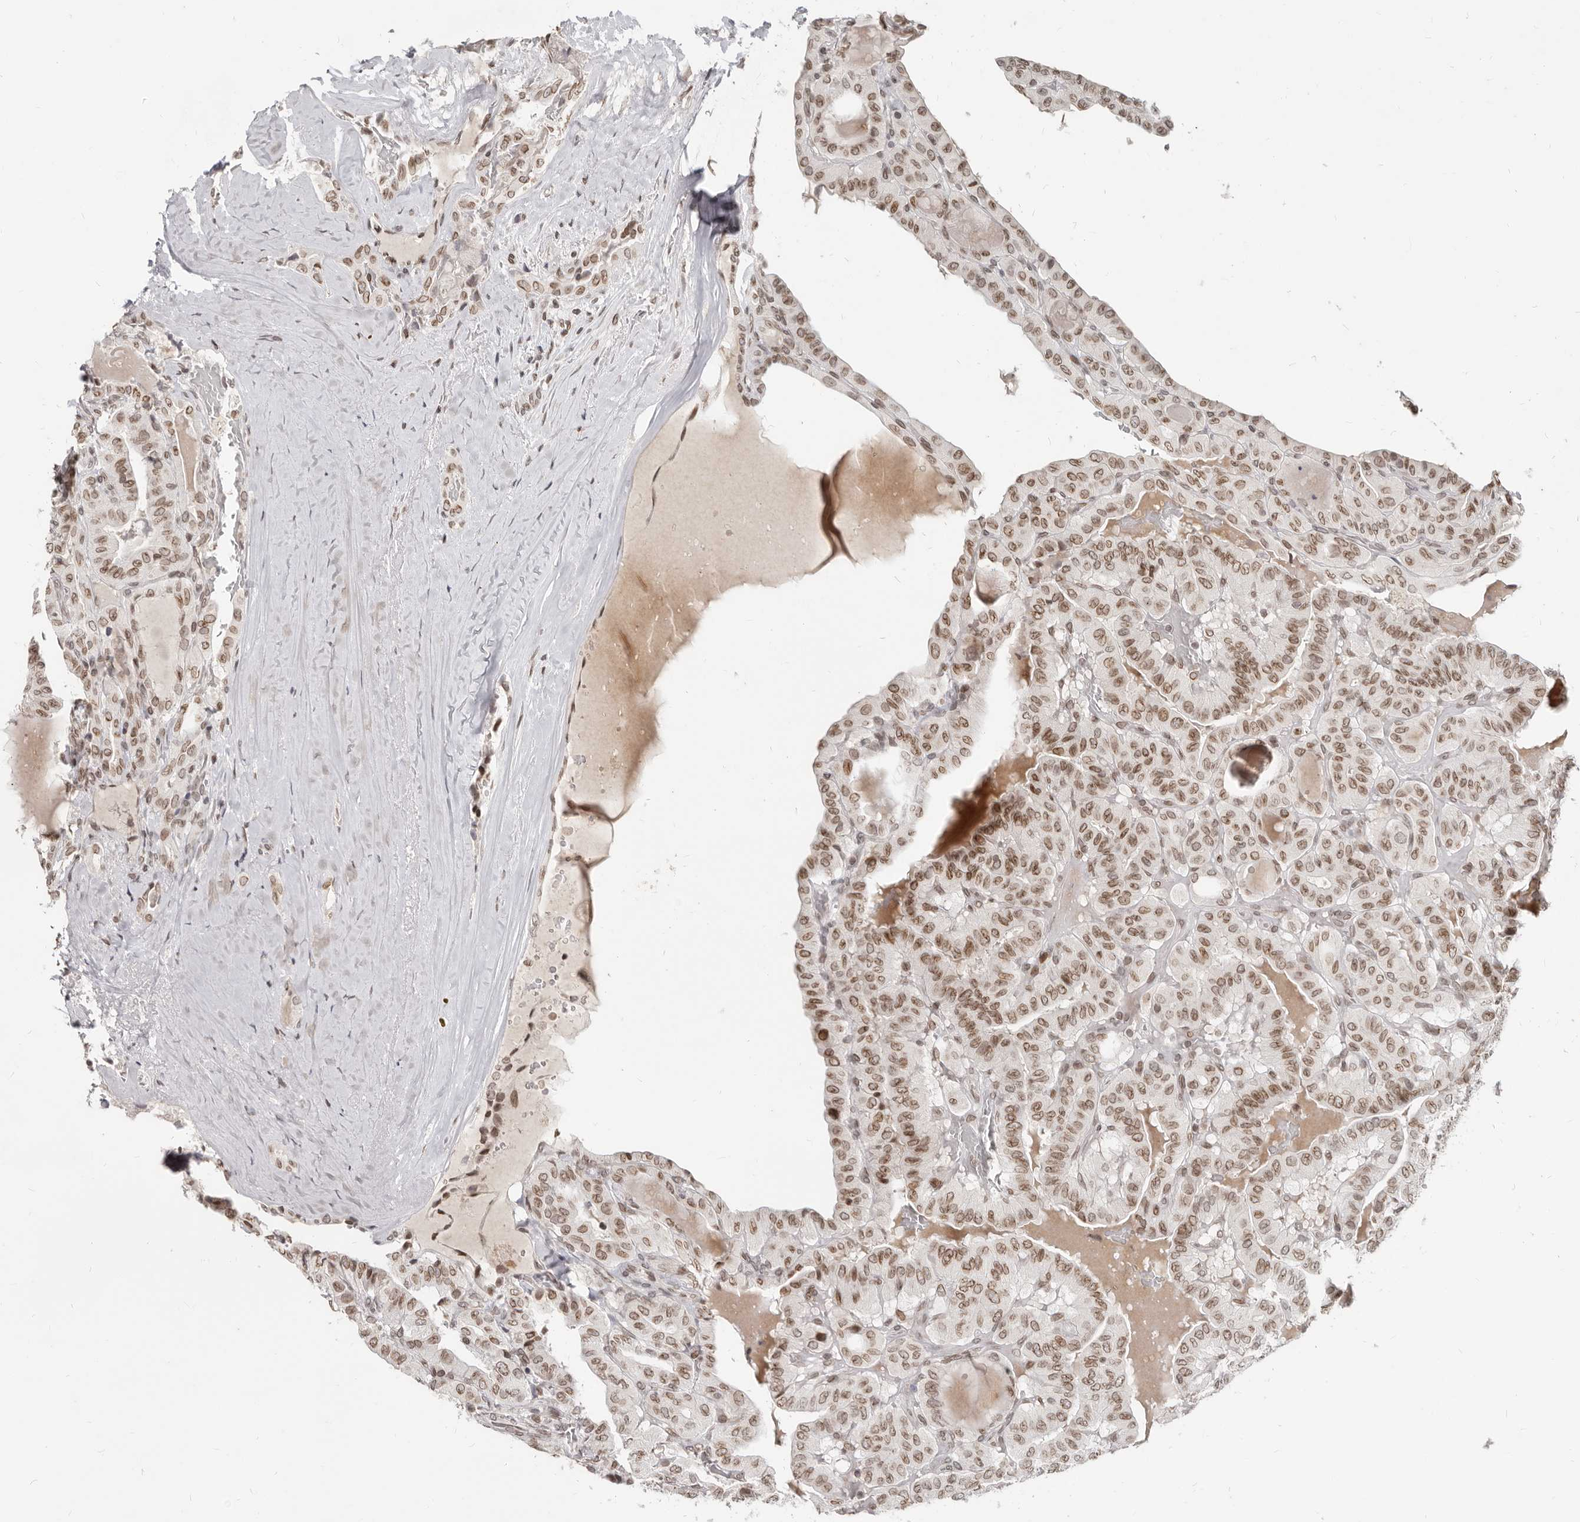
{"staining": {"intensity": "moderate", "quantity": ">75%", "location": "cytoplasmic/membranous,nuclear"}, "tissue": "head and neck cancer", "cell_type": "Tumor cells", "image_type": "cancer", "snomed": [{"axis": "morphology", "description": "Squamous cell carcinoma, NOS"}, {"axis": "topography", "description": "Oral tissue"}, {"axis": "topography", "description": "Head-Neck"}], "caption": "A histopathology image of squamous cell carcinoma (head and neck) stained for a protein demonstrates moderate cytoplasmic/membranous and nuclear brown staining in tumor cells.", "gene": "NUP153", "patient": {"sex": "female", "age": 50}}